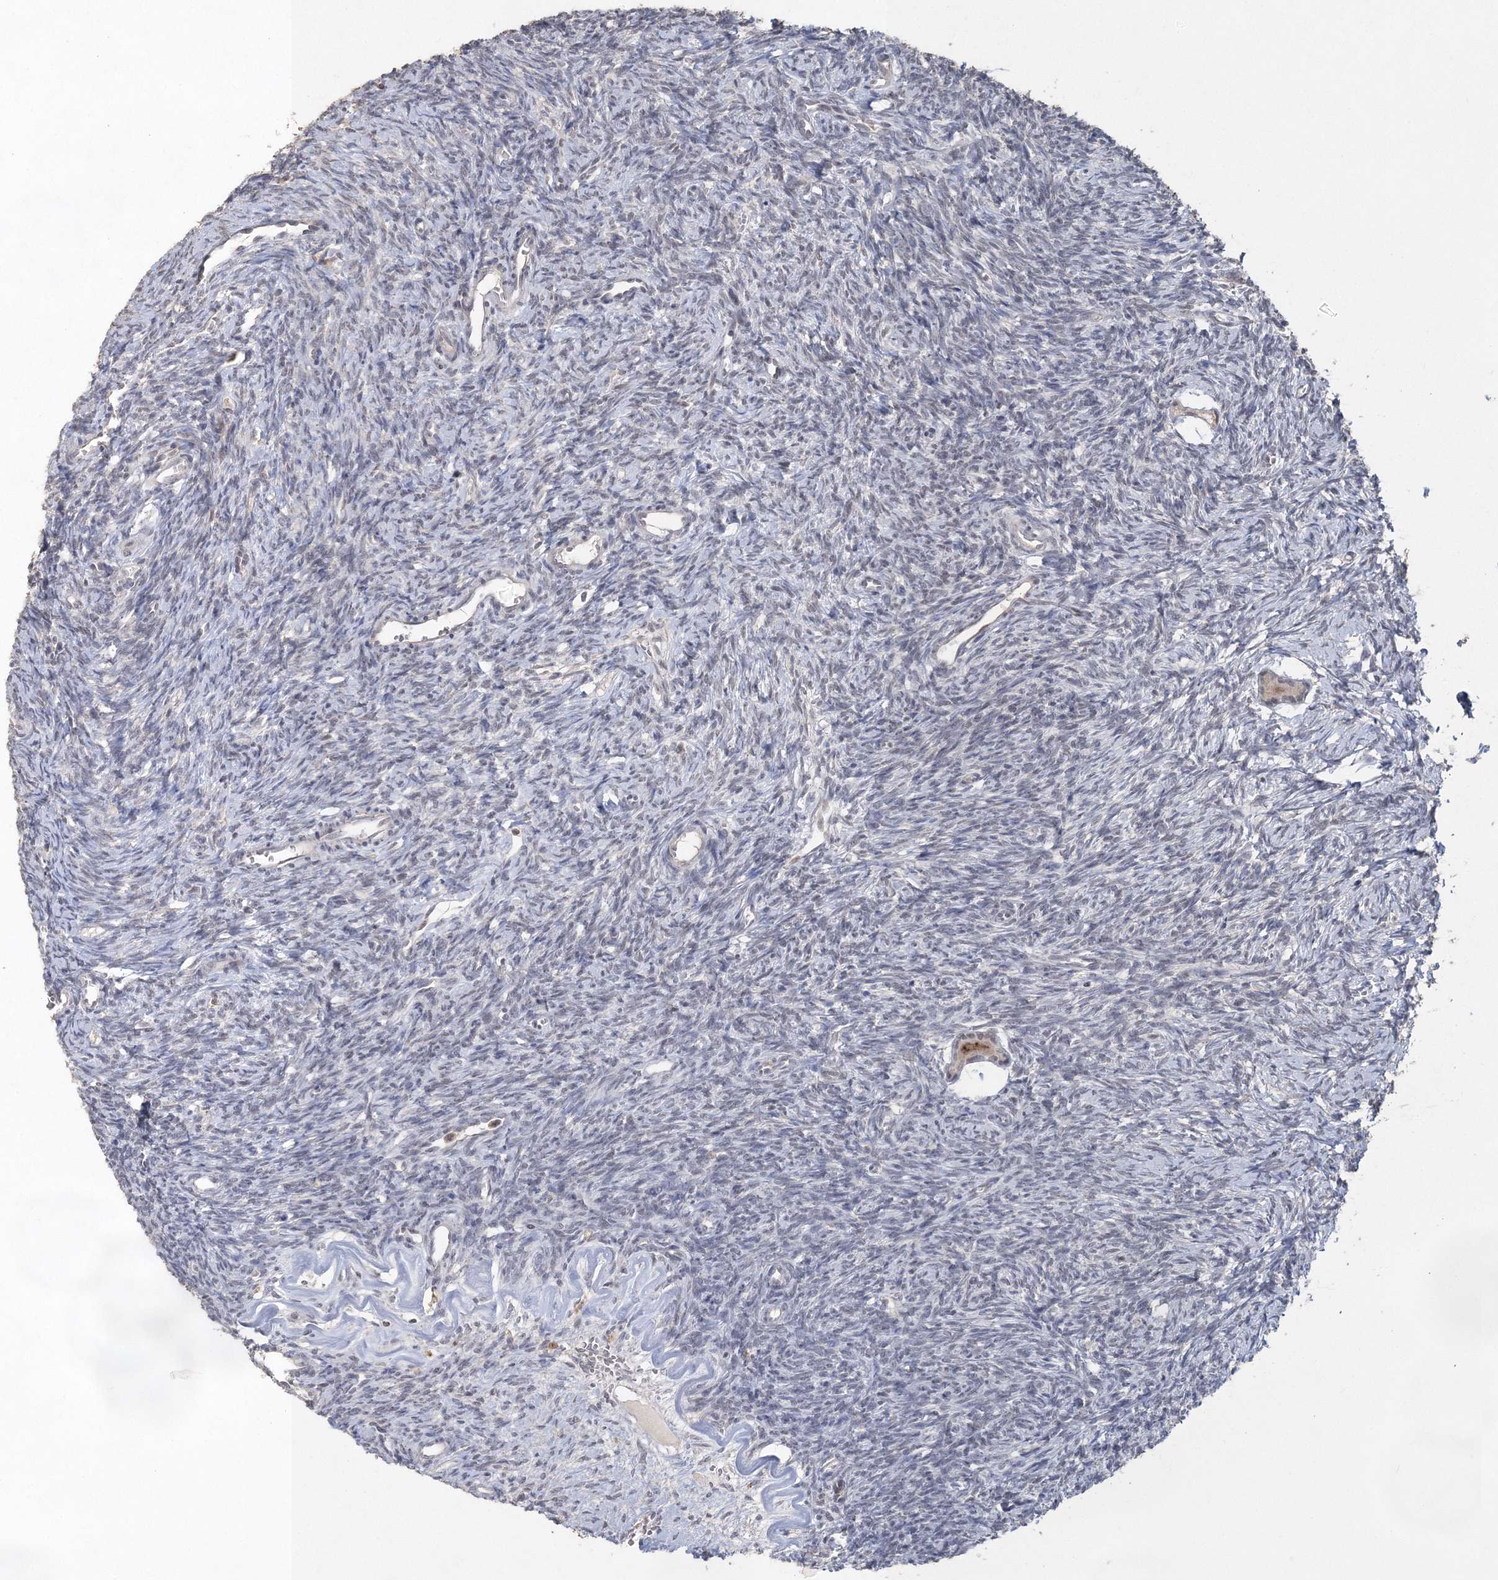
{"staining": {"intensity": "weak", "quantity": ">75%", "location": "cytoplasmic/membranous"}, "tissue": "ovary", "cell_type": "Follicle cells", "image_type": "normal", "snomed": [{"axis": "morphology", "description": "Normal tissue, NOS"}, {"axis": "topography", "description": "Ovary"}], "caption": "Protein staining by IHC demonstrates weak cytoplasmic/membranous positivity in approximately >75% of follicle cells in benign ovary.", "gene": "UIMC1", "patient": {"sex": "female", "age": 39}}